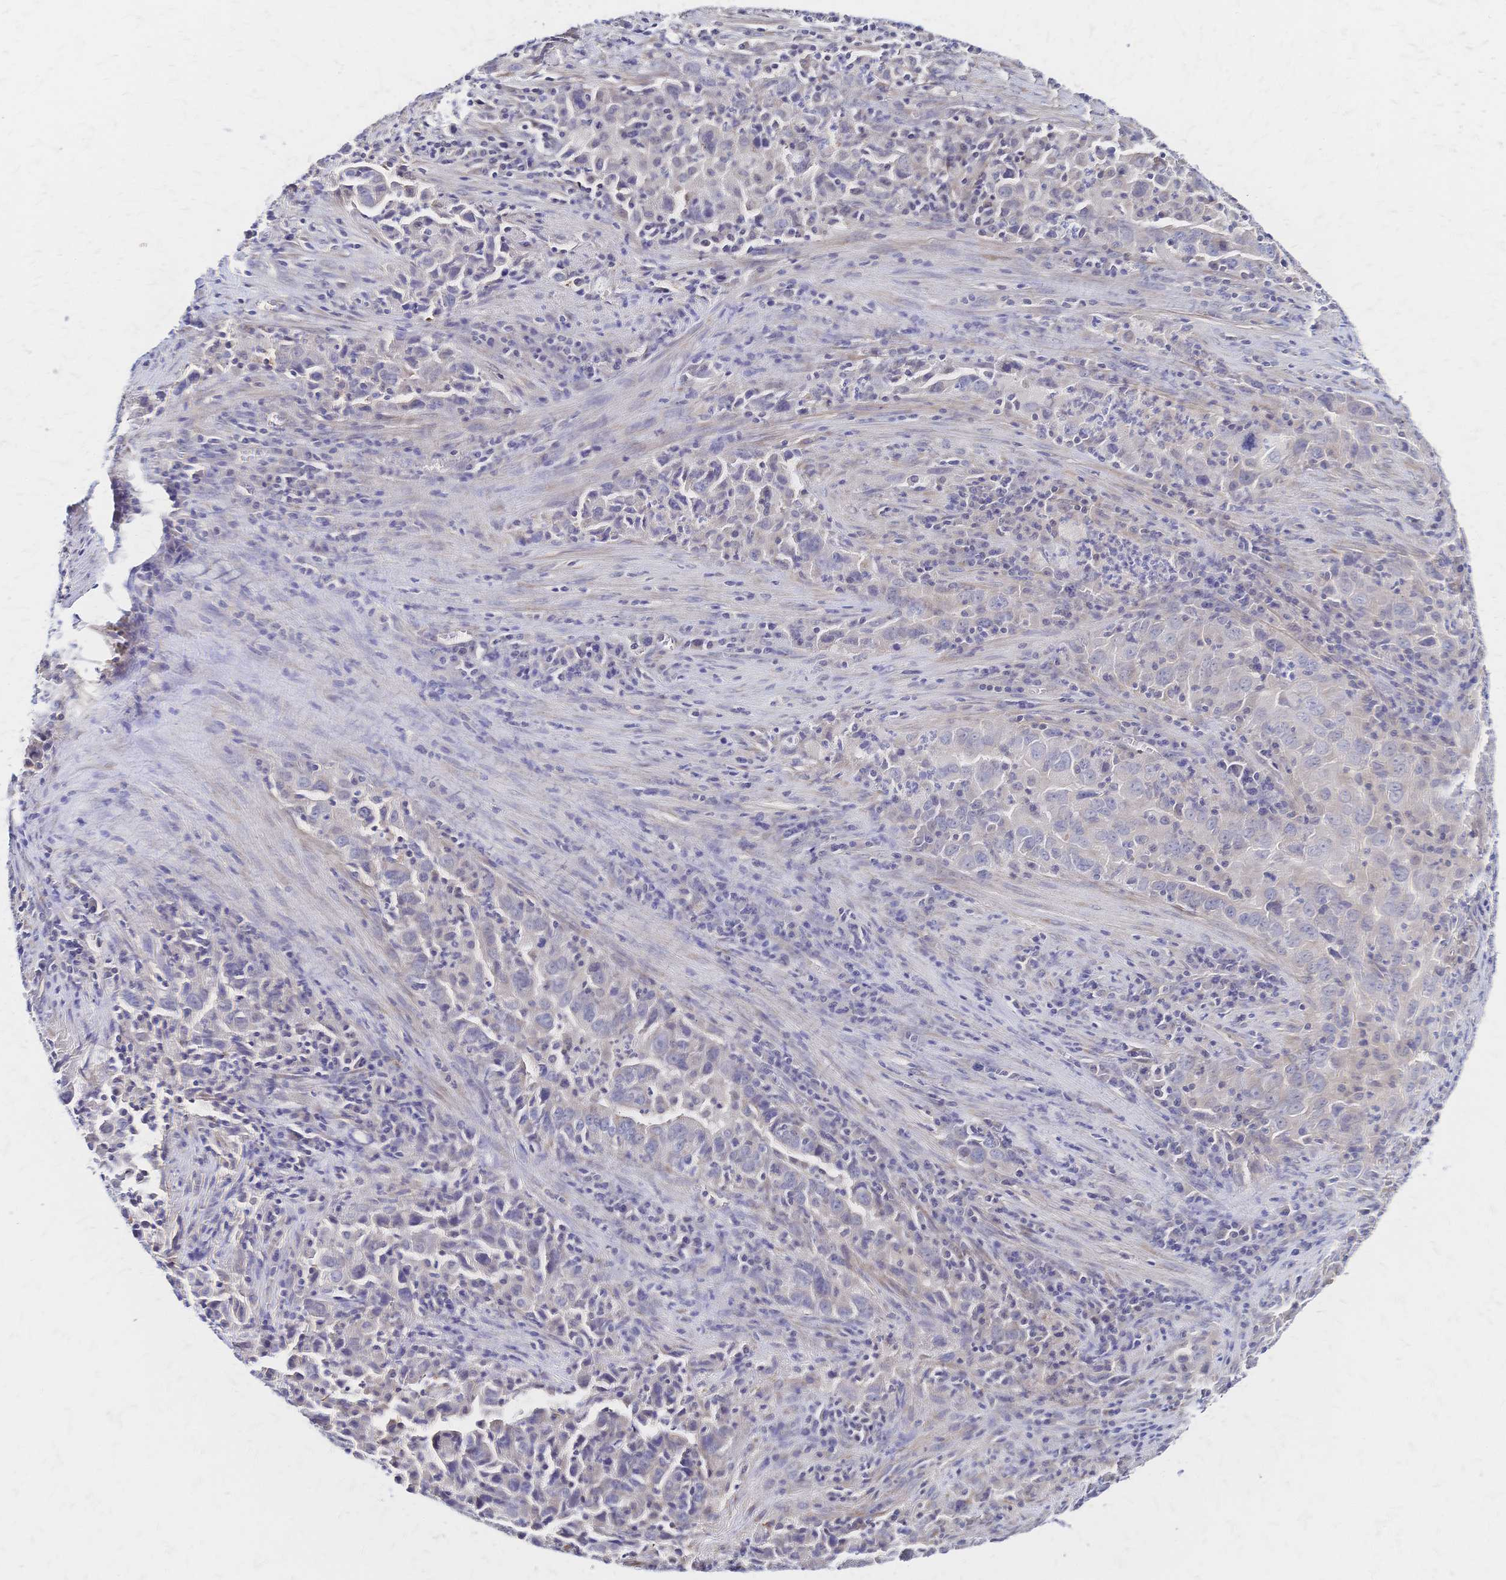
{"staining": {"intensity": "negative", "quantity": "none", "location": "none"}, "tissue": "lung cancer", "cell_type": "Tumor cells", "image_type": "cancer", "snomed": [{"axis": "morphology", "description": "Adenocarcinoma, NOS"}, {"axis": "topography", "description": "Lung"}], "caption": "IHC histopathology image of lung cancer (adenocarcinoma) stained for a protein (brown), which exhibits no staining in tumor cells.", "gene": "SLC5A1", "patient": {"sex": "male", "age": 67}}